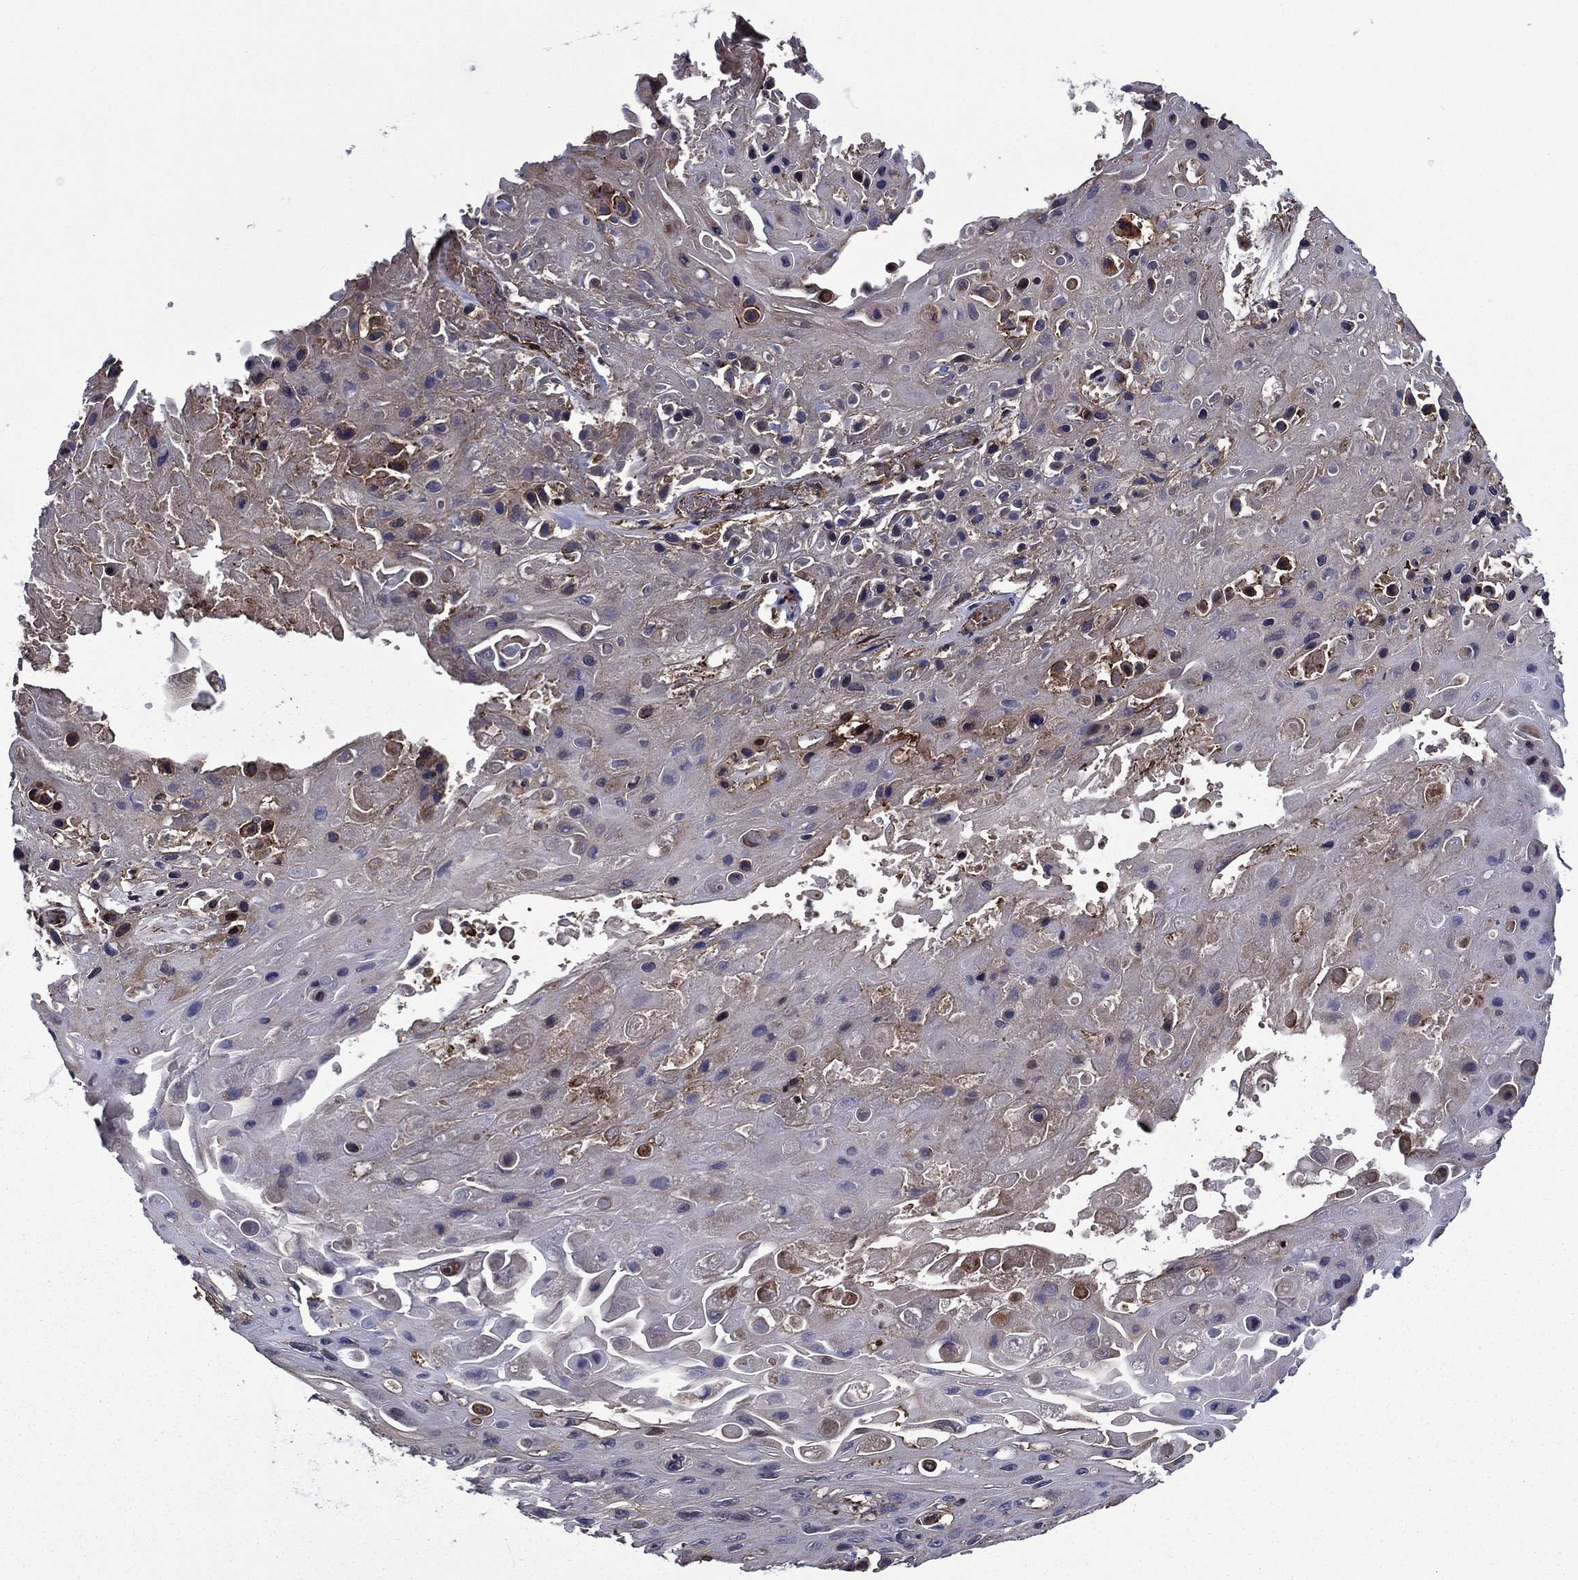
{"staining": {"intensity": "negative", "quantity": "none", "location": "none"}, "tissue": "skin cancer", "cell_type": "Tumor cells", "image_type": "cancer", "snomed": [{"axis": "morphology", "description": "Squamous cell carcinoma, NOS"}, {"axis": "topography", "description": "Skin"}], "caption": "High magnification brightfield microscopy of skin cancer stained with DAB (brown) and counterstained with hematoxylin (blue): tumor cells show no significant staining.", "gene": "PLPP3", "patient": {"sex": "male", "age": 82}}